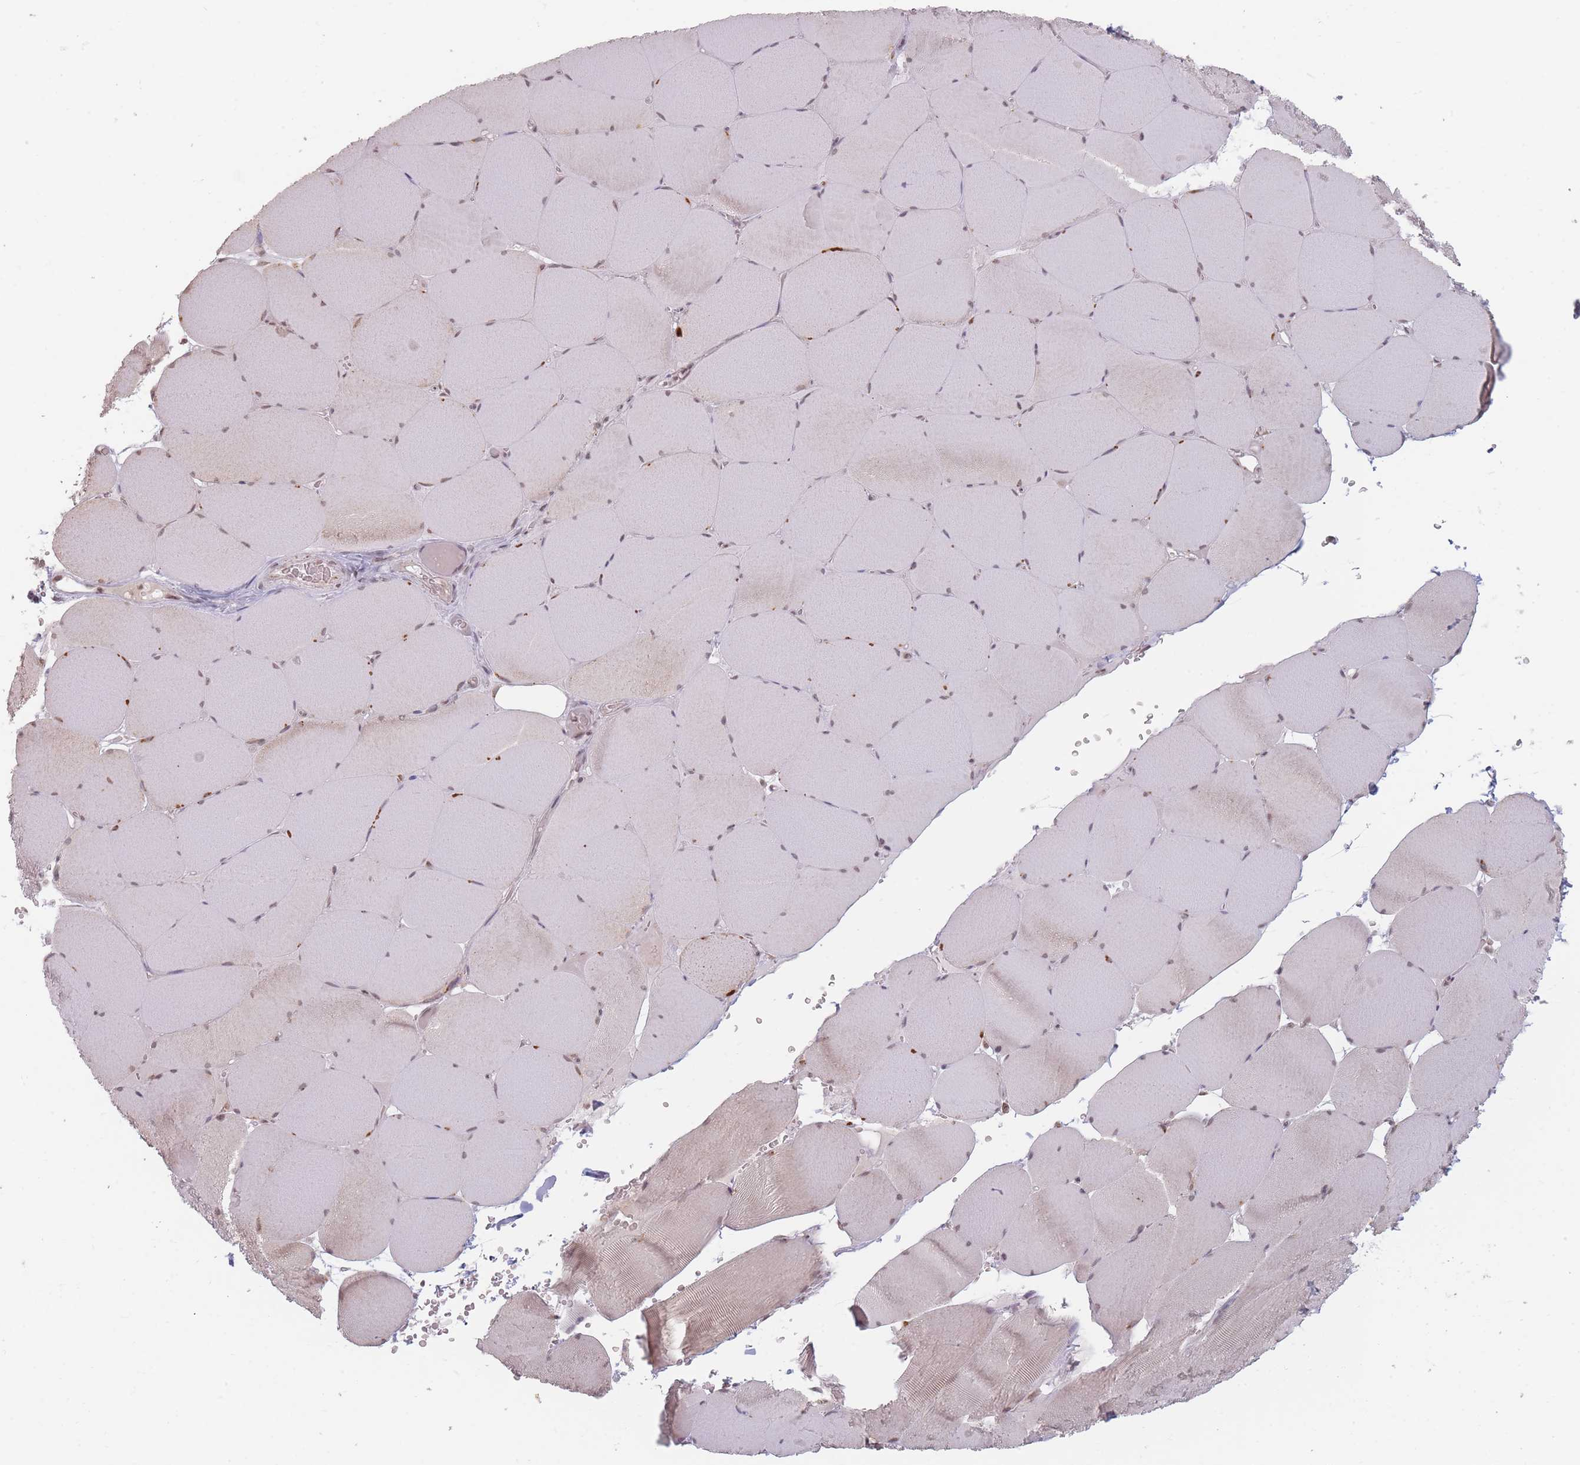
{"staining": {"intensity": "weak", "quantity": "25%-75%", "location": "nuclear"}, "tissue": "skeletal muscle", "cell_type": "Myocytes", "image_type": "normal", "snomed": [{"axis": "morphology", "description": "Normal tissue, NOS"}, {"axis": "topography", "description": "Skeletal muscle"}, {"axis": "topography", "description": "Head-Neck"}], "caption": "IHC of unremarkable skeletal muscle demonstrates low levels of weak nuclear expression in about 25%-75% of myocytes. Nuclei are stained in blue.", "gene": "SPATA45", "patient": {"sex": "male", "age": 66}}